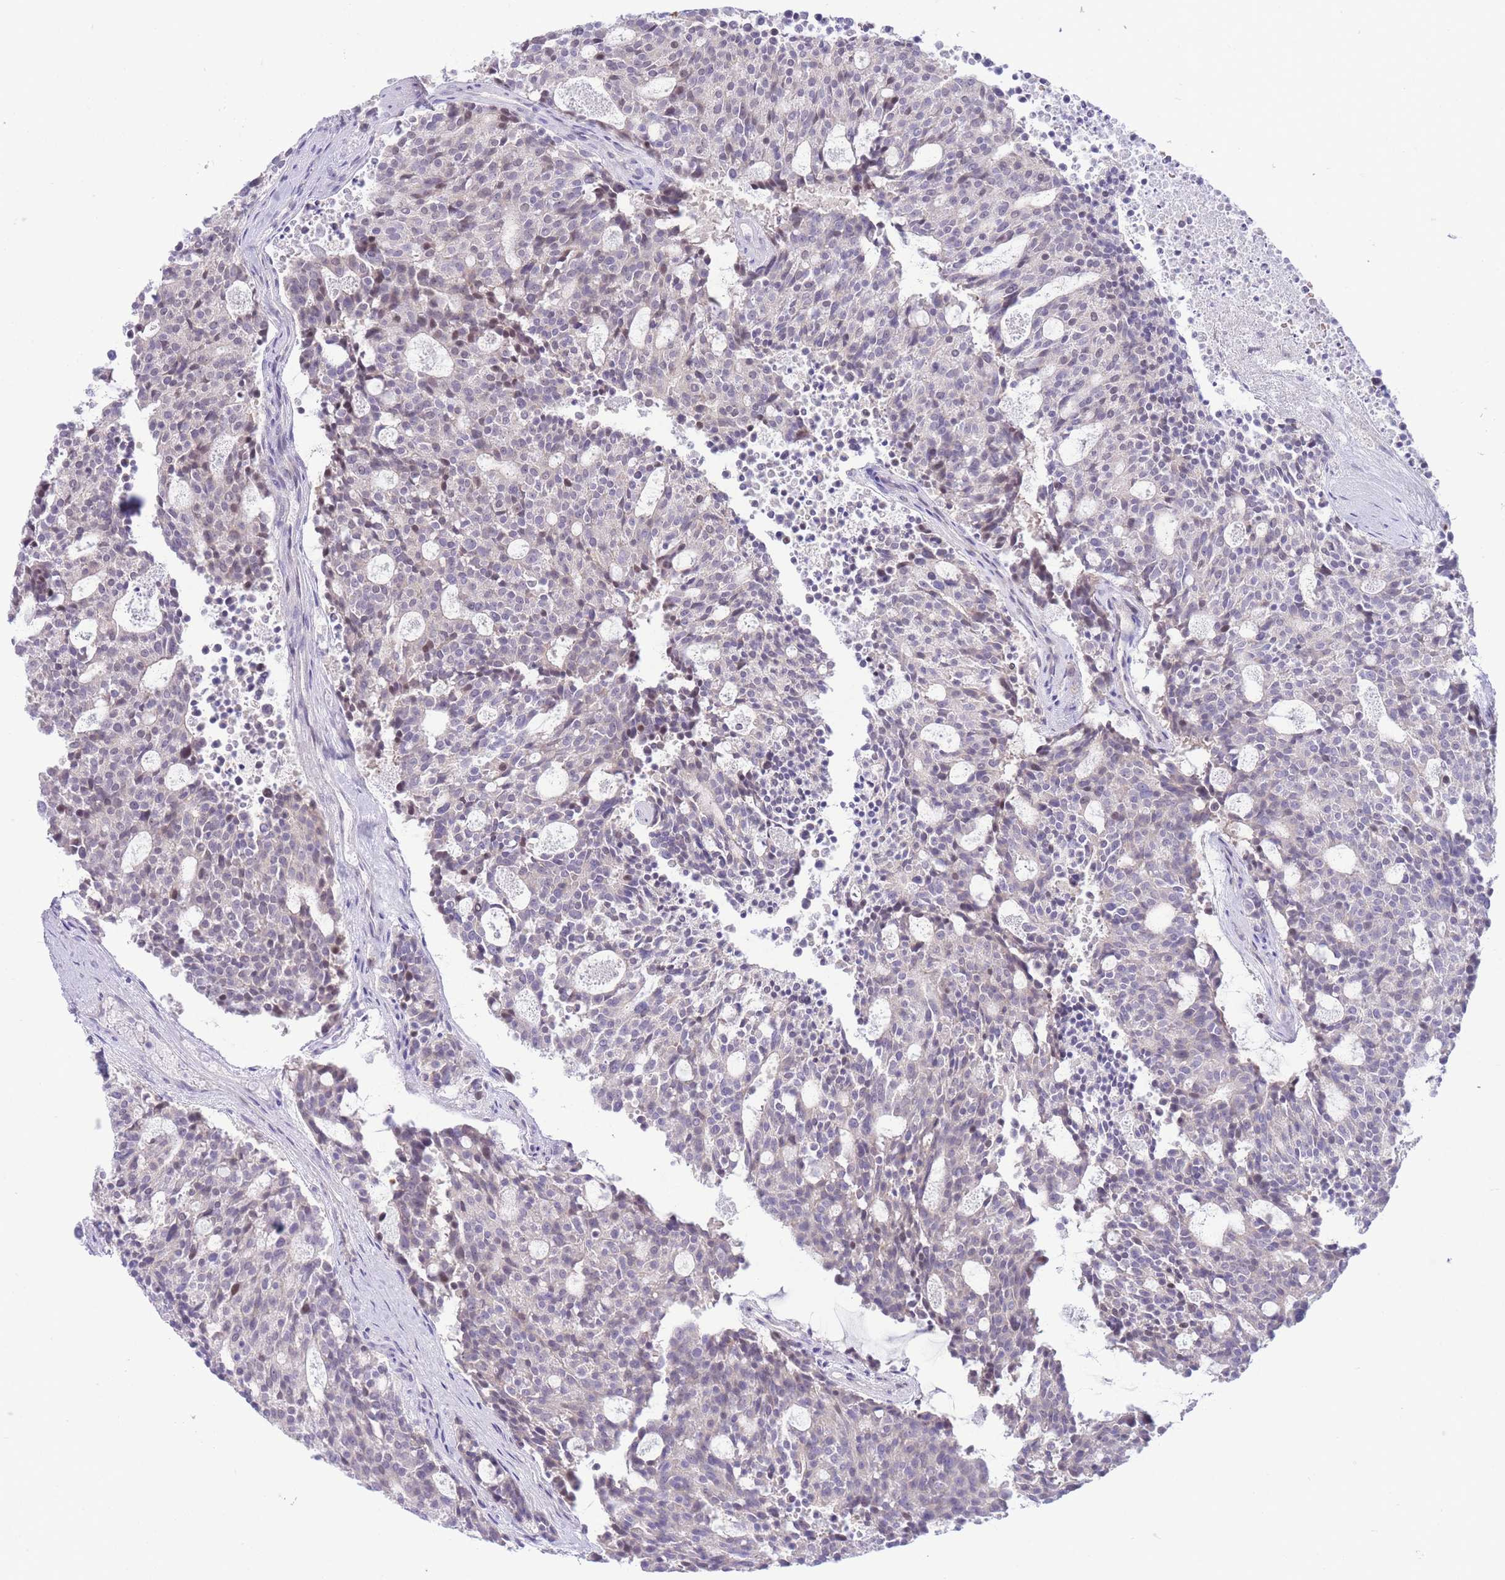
{"staining": {"intensity": "negative", "quantity": "none", "location": "none"}, "tissue": "carcinoid", "cell_type": "Tumor cells", "image_type": "cancer", "snomed": [{"axis": "morphology", "description": "Carcinoid, malignant, NOS"}, {"axis": "topography", "description": "Pancreas"}], "caption": "Immunohistochemistry (IHC) histopathology image of human carcinoid (malignant) stained for a protein (brown), which displays no expression in tumor cells.", "gene": "FBXO46", "patient": {"sex": "female", "age": 54}}